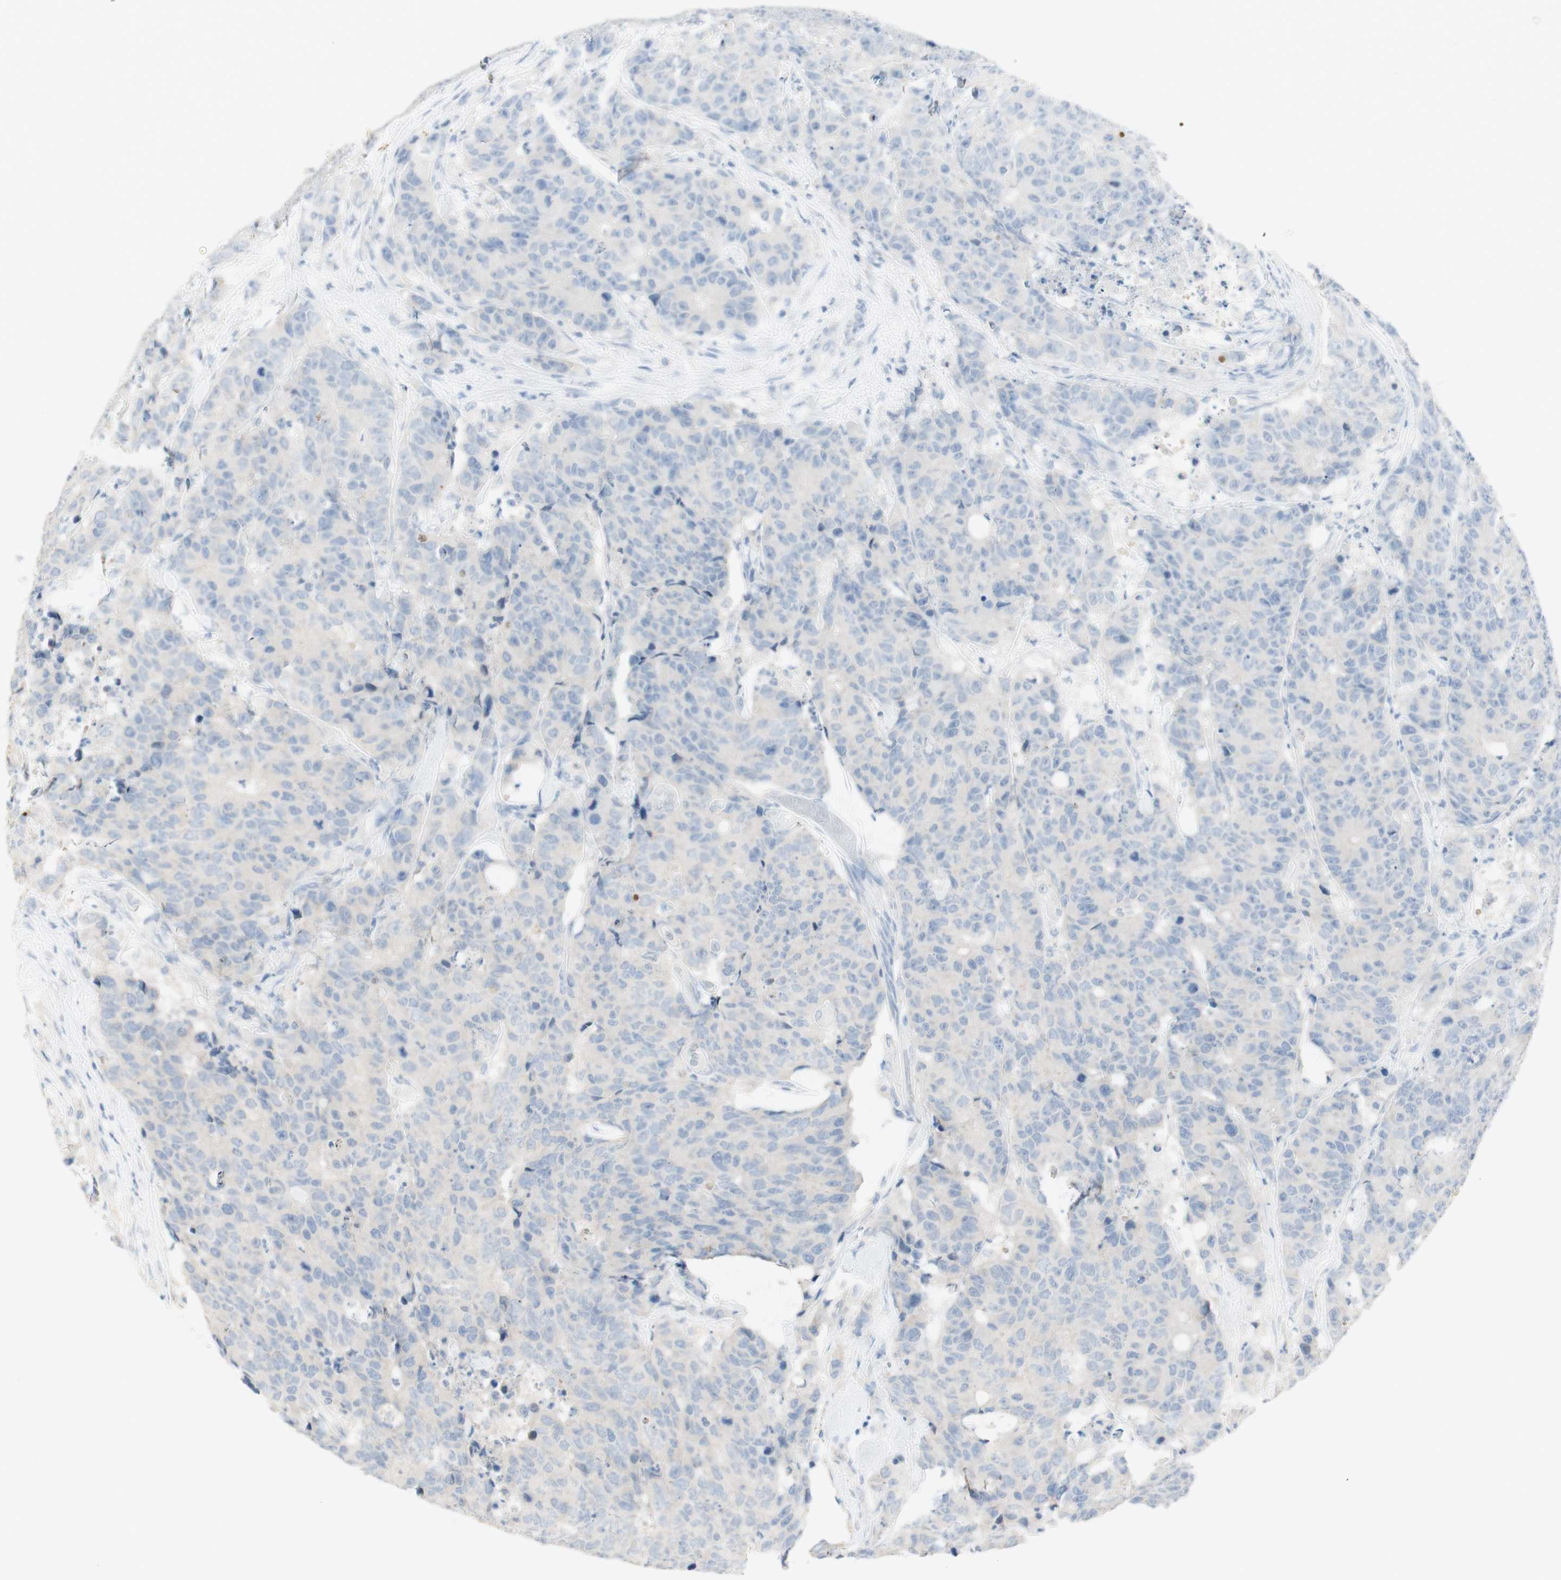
{"staining": {"intensity": "negative", "quantity": "none", "location": "none"}, "tissue": "colorectal cancer", "cell_type": "Tumor cells", "image_type": "cancer", "snomed": [{"axis": "morphology", "description": "Adenocarcinoma, NOS"}, {"axis": "topography", "description": "Colon"}], "caption": "This is an IHC micrograph of colorectal adenocarcinoma. There is no positivity in tumor cells.", "gene": "ART3", "patient": {"sex": "female", "age": 86}}